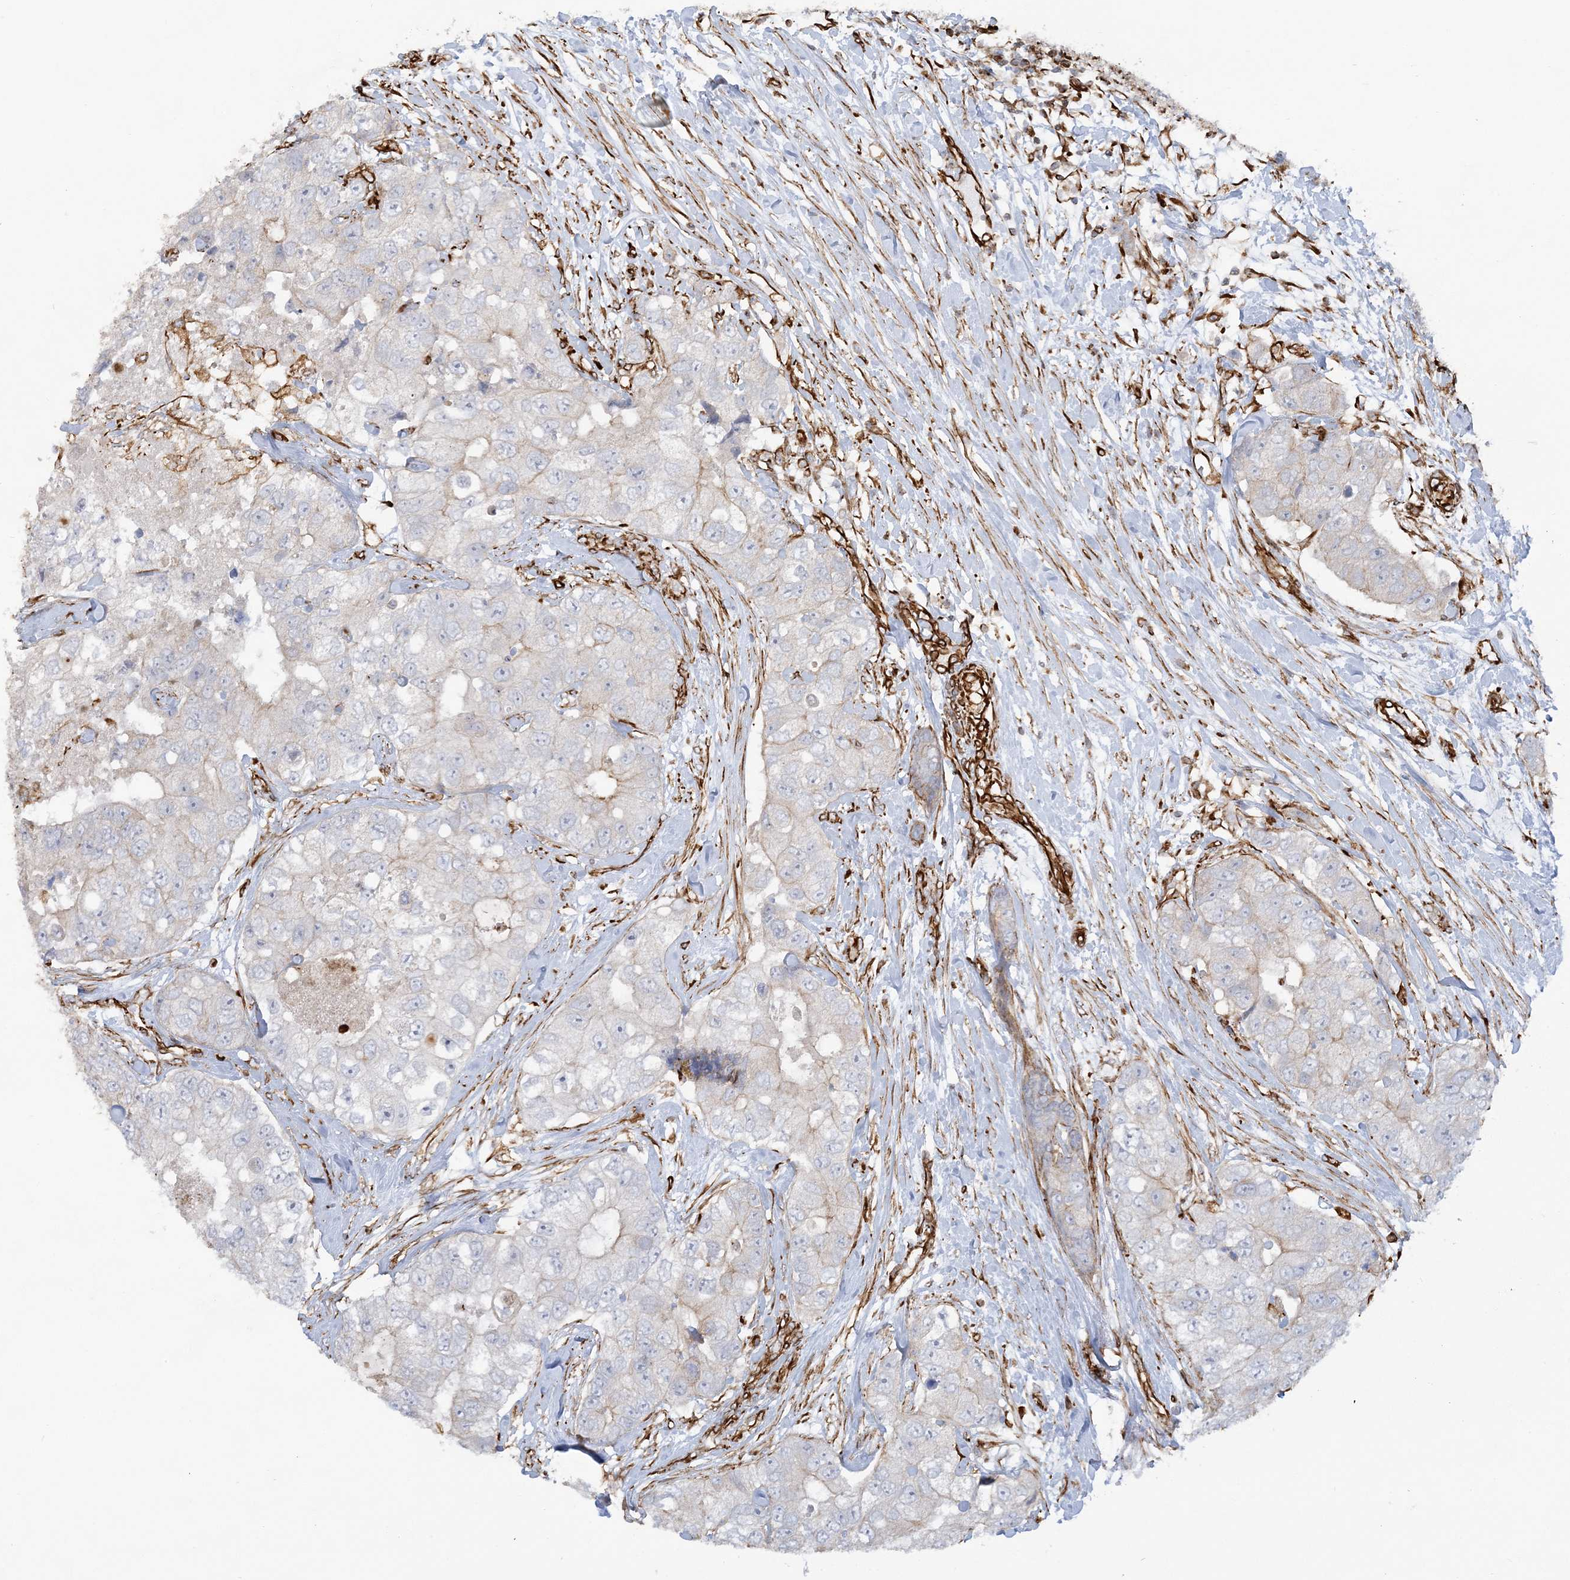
{"staining": {"intensity": "weak", "quantity": "<25%", "location": "cytoplasmic/membranous"}, "tissue": "breast cancer", "cell_type": "Tumor cells", "image_type": "cancer", "snomed": [{"axis": "morphology", "description": "Duct carcinoma"}, {"axis": "topography", "description": "Breast"}], "caption": "High magnification brightfield microscopy of breast infiltrating ductal carcinoma stained with DAB (brown) and counterstained with hematoxylin (blue): tumor cells show no significant staining. (Stains: DAB (3,3'-diaminobenzidine) IHC with hematoxylin counter stain, Microscopy: brightfield microscopy at high magnification).", "gene": "SCLT1", "patient": {"sex": "female", "age": 62}}